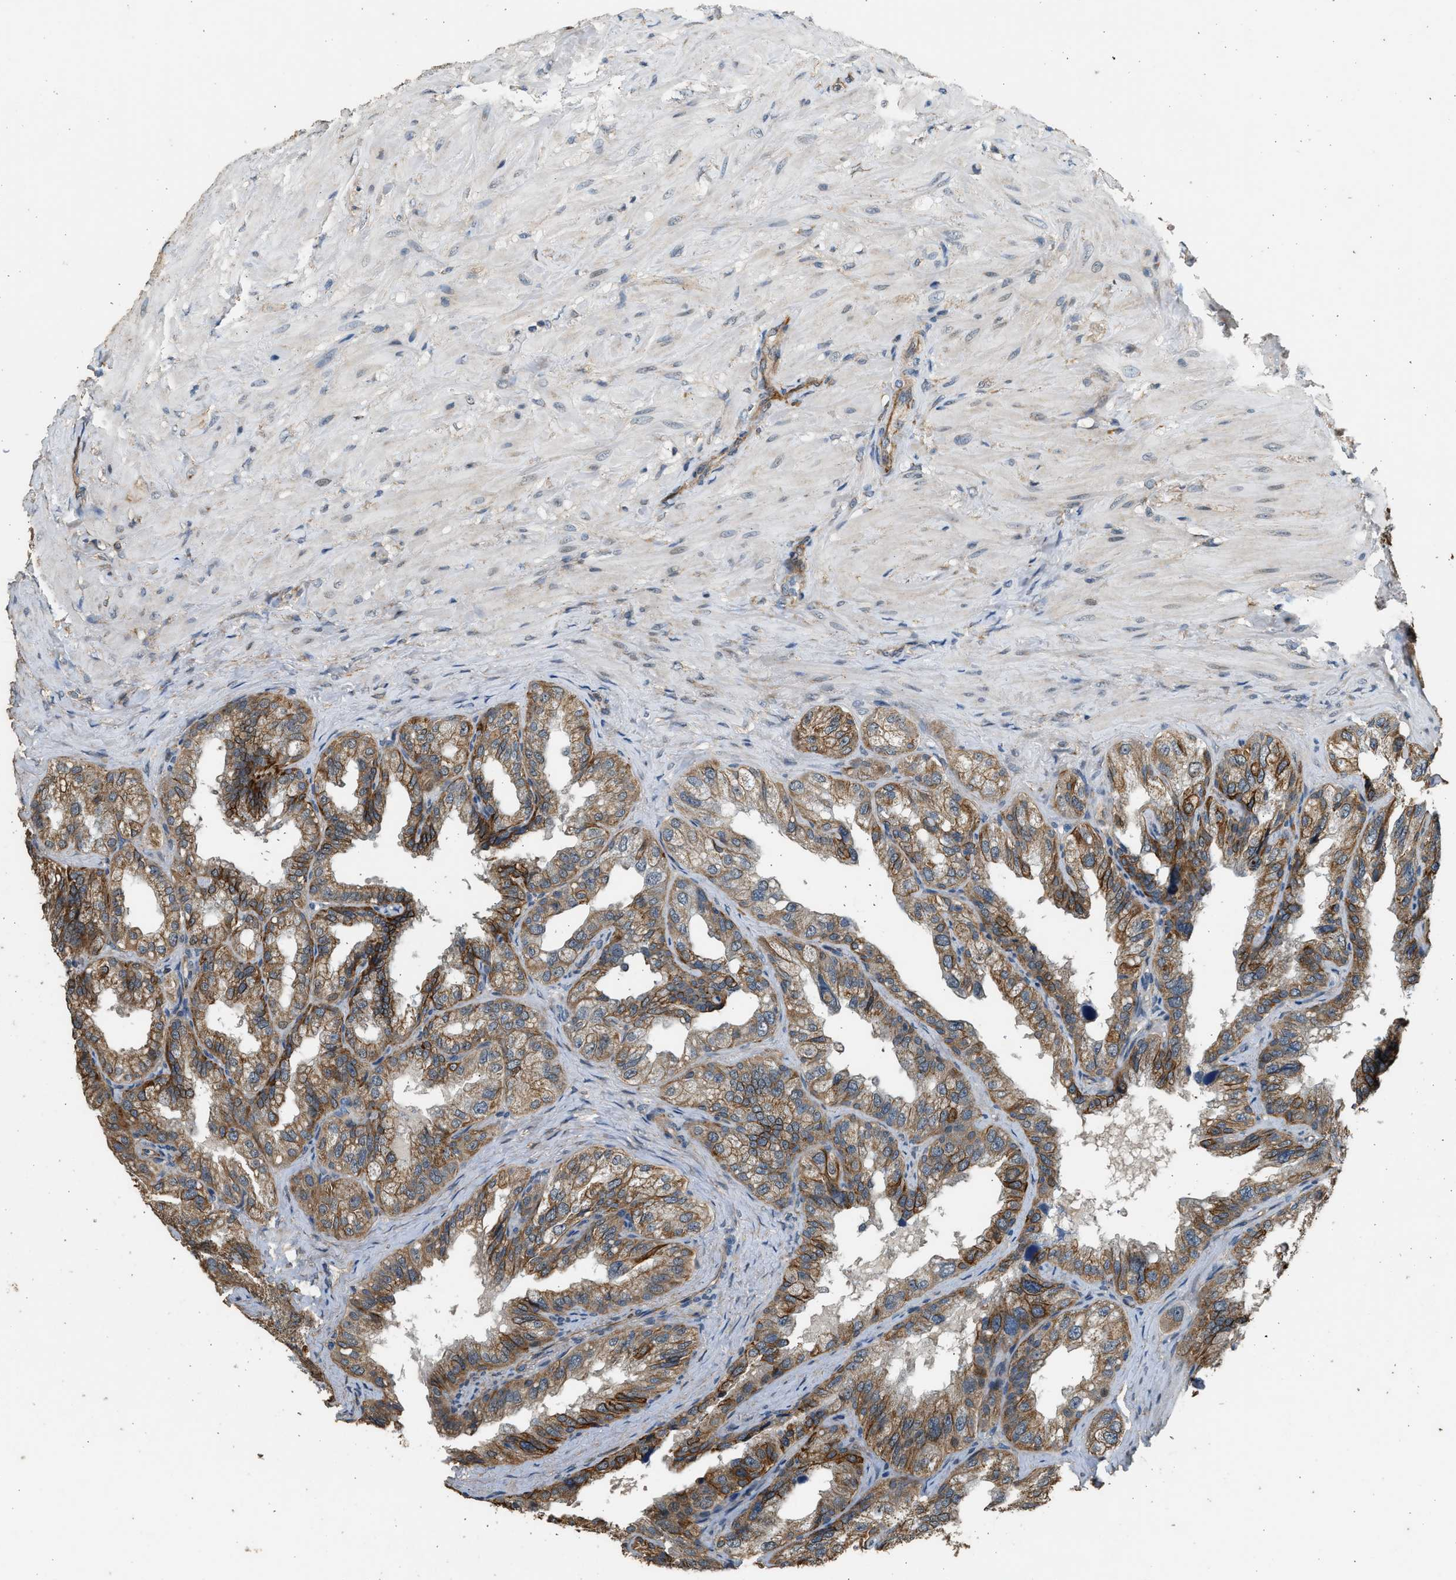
{"staining": {"intensity": "strong", "quantity": "25%-75%", "location": "cytoplasmic/membranous"}, "tissue": "seminal vesicle", "cell_type": "Glandular cells", "image_type": "normal", "snomed": [{"axis": "morphology", "description": "Normal tissue, NOS"}, {"axis": "topography", "description": "Seminal veicle"}], "caption": "Glandular cells reveal high levels of strong cytoplasmic/membranous expression in about 25%-75% of cells in unremarkable human seminal vesicle. (Brightfield microscopy of DAB IHC at high magnification).", "gene": "PCLO", "patient": {"sex": "male", "age": 68}}